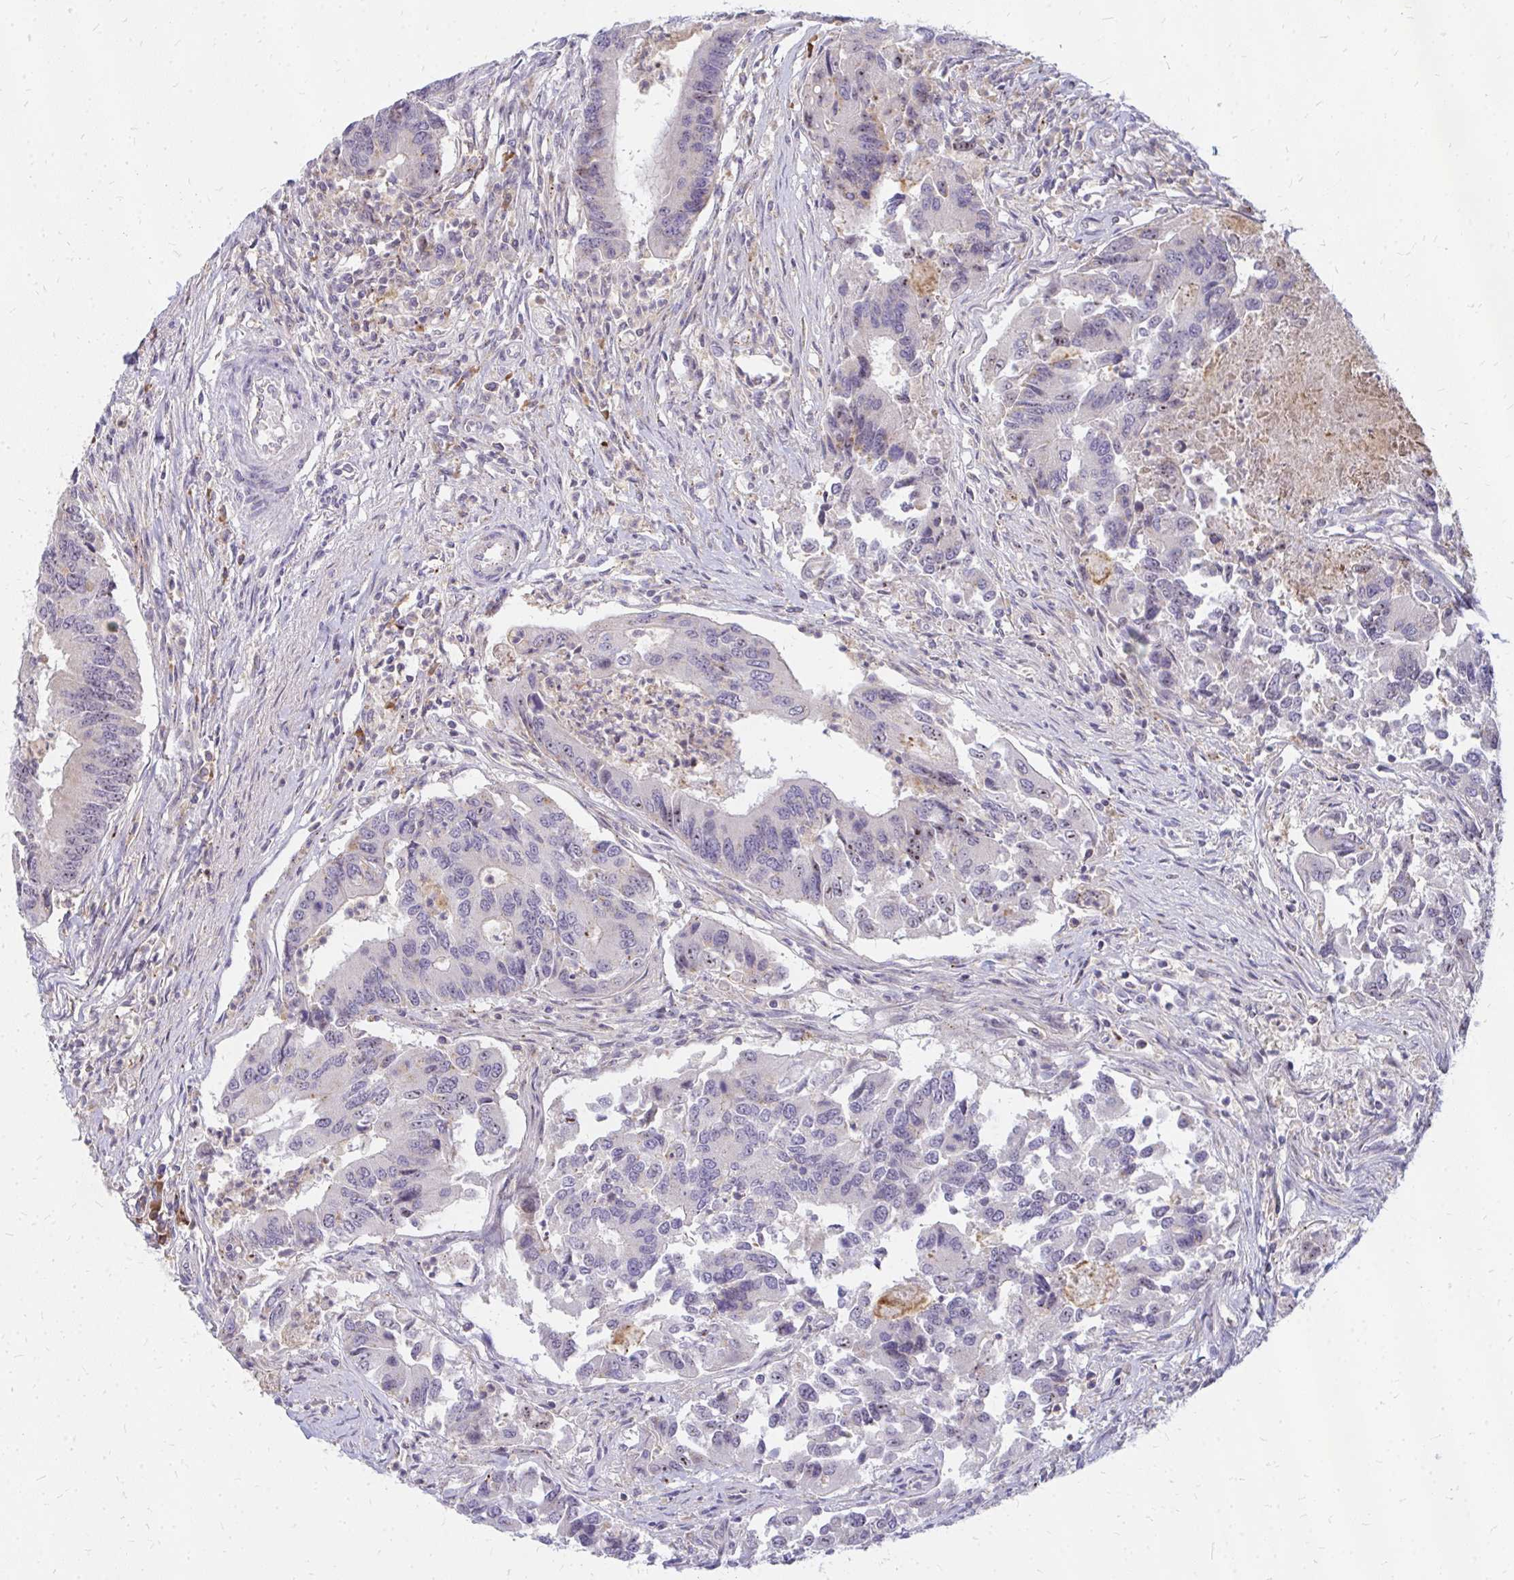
{"staining": {"intensity": "weak", "quantity": "<25%", "location": "nuclear"}, "tissue": "colorectal cancer", "cell_type": "Tumor cells", "image_type": "cancer", "snomed": [{"axis": "morphology", "description": "Adenocarcinoma, NOS"}, {"axis": "topography", "description": "Colon"}], "caption": "Immunohistochemistry image of neoplastic tissue: human adenocarcinoma (colorectal) stained with DAB reveals no significant protein staining in tumor cells.", "gene": "FAM9A", "patient": {"sex": "female", "age": 67}}